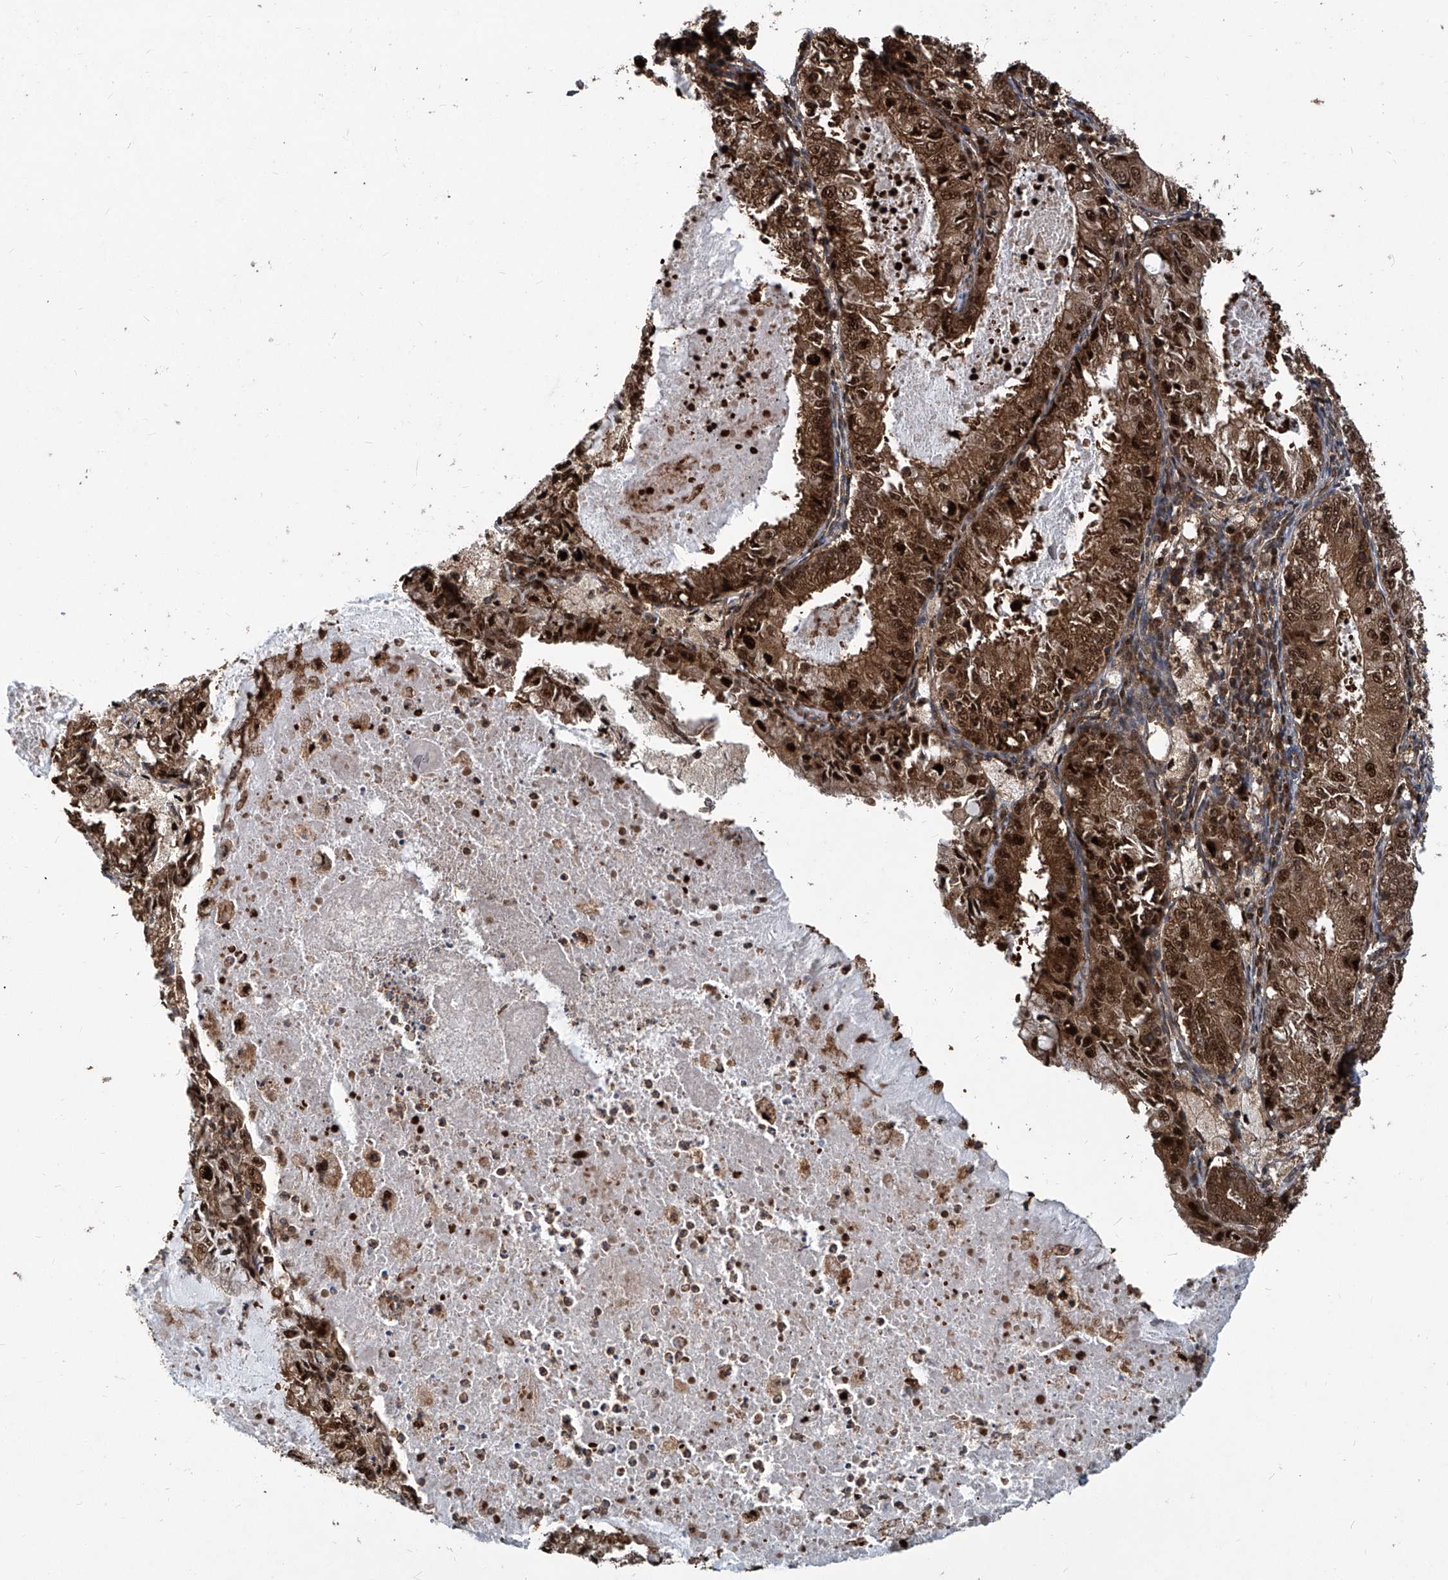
{"staining": {"intensity": "strong", "quantity": ">75%", "location": "cytoplasmic/membranous,nuclear"}, "tissue": "endometrial cancer", "cell_type": "Tumor cells", "image_type": "cancer", "snomed": [{"axis": "morphology", "description": "Adenocarcinoma, NOS"}, {"axis": "topography", "description": "Endometrium"}], "caption": "A high-resolution image shows immunohistochemistry staining of endometrial cancer (adenocarcinoma), which displays strong cytoplasmic/membranous and nuclear positivity in approximately >75% of tumor cells.", "gene": "PSMB1", "patient": {"sex": "female", "age": 57}}